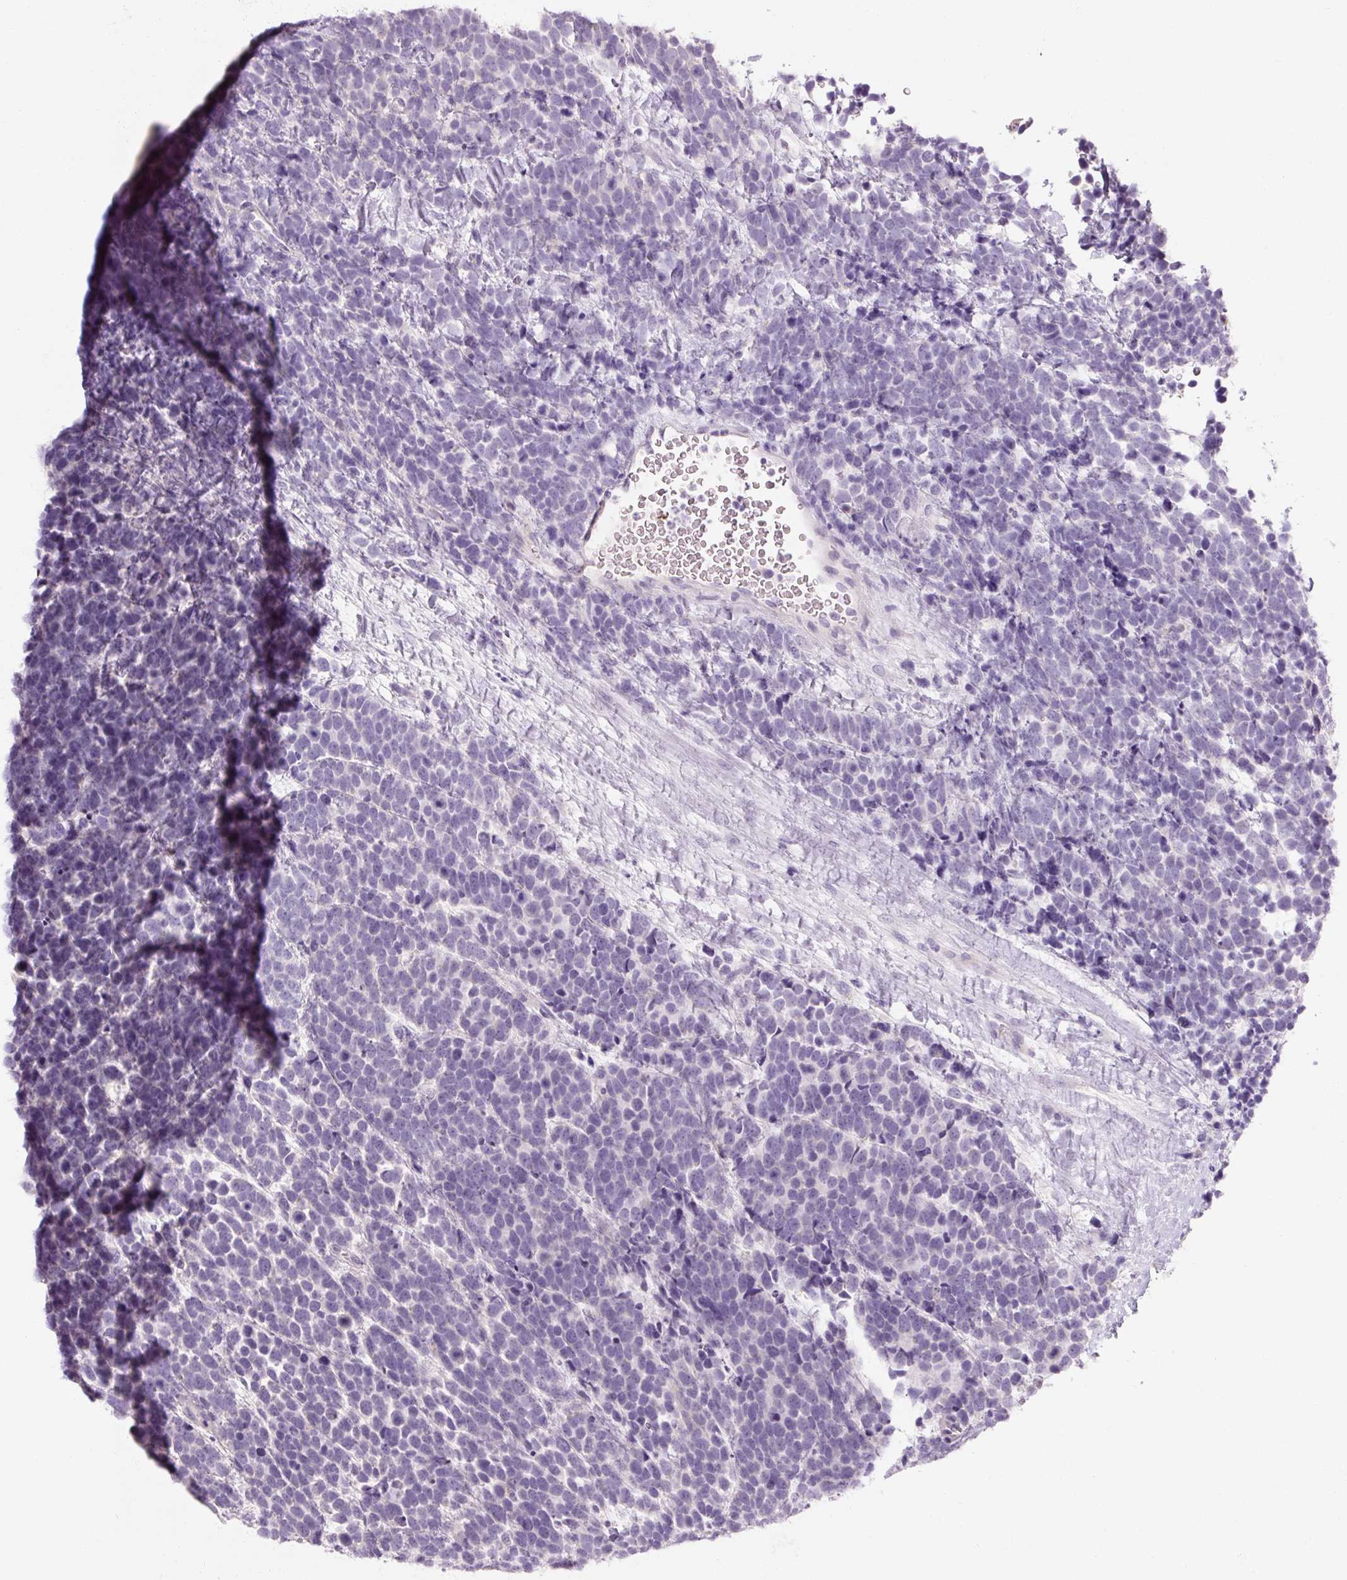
{"staining": {"intensity": "negative", "quantity": "none", "location": "none"}, "tissue": "urothelial cancer", "cell_type": "Tumor cells", "image_type": "cancer", "snomed": [{"axis": "morphology", "description": "Urothelial carcinoma, High grade"}, {"axis": "topography", "description": "Urinary bladder"}], "caption": "A photomicrograph of human urothelial carcinoma (high-grade) is negative for staining in tumor cells. The staining was performed using DAB to visualize the protein expression in brown, while the nuclei were stained in blue with hematoxylin (Magnification: 20x).", "gene": "NFE2L3", "patient": {"sex": "female", "age": 82}}